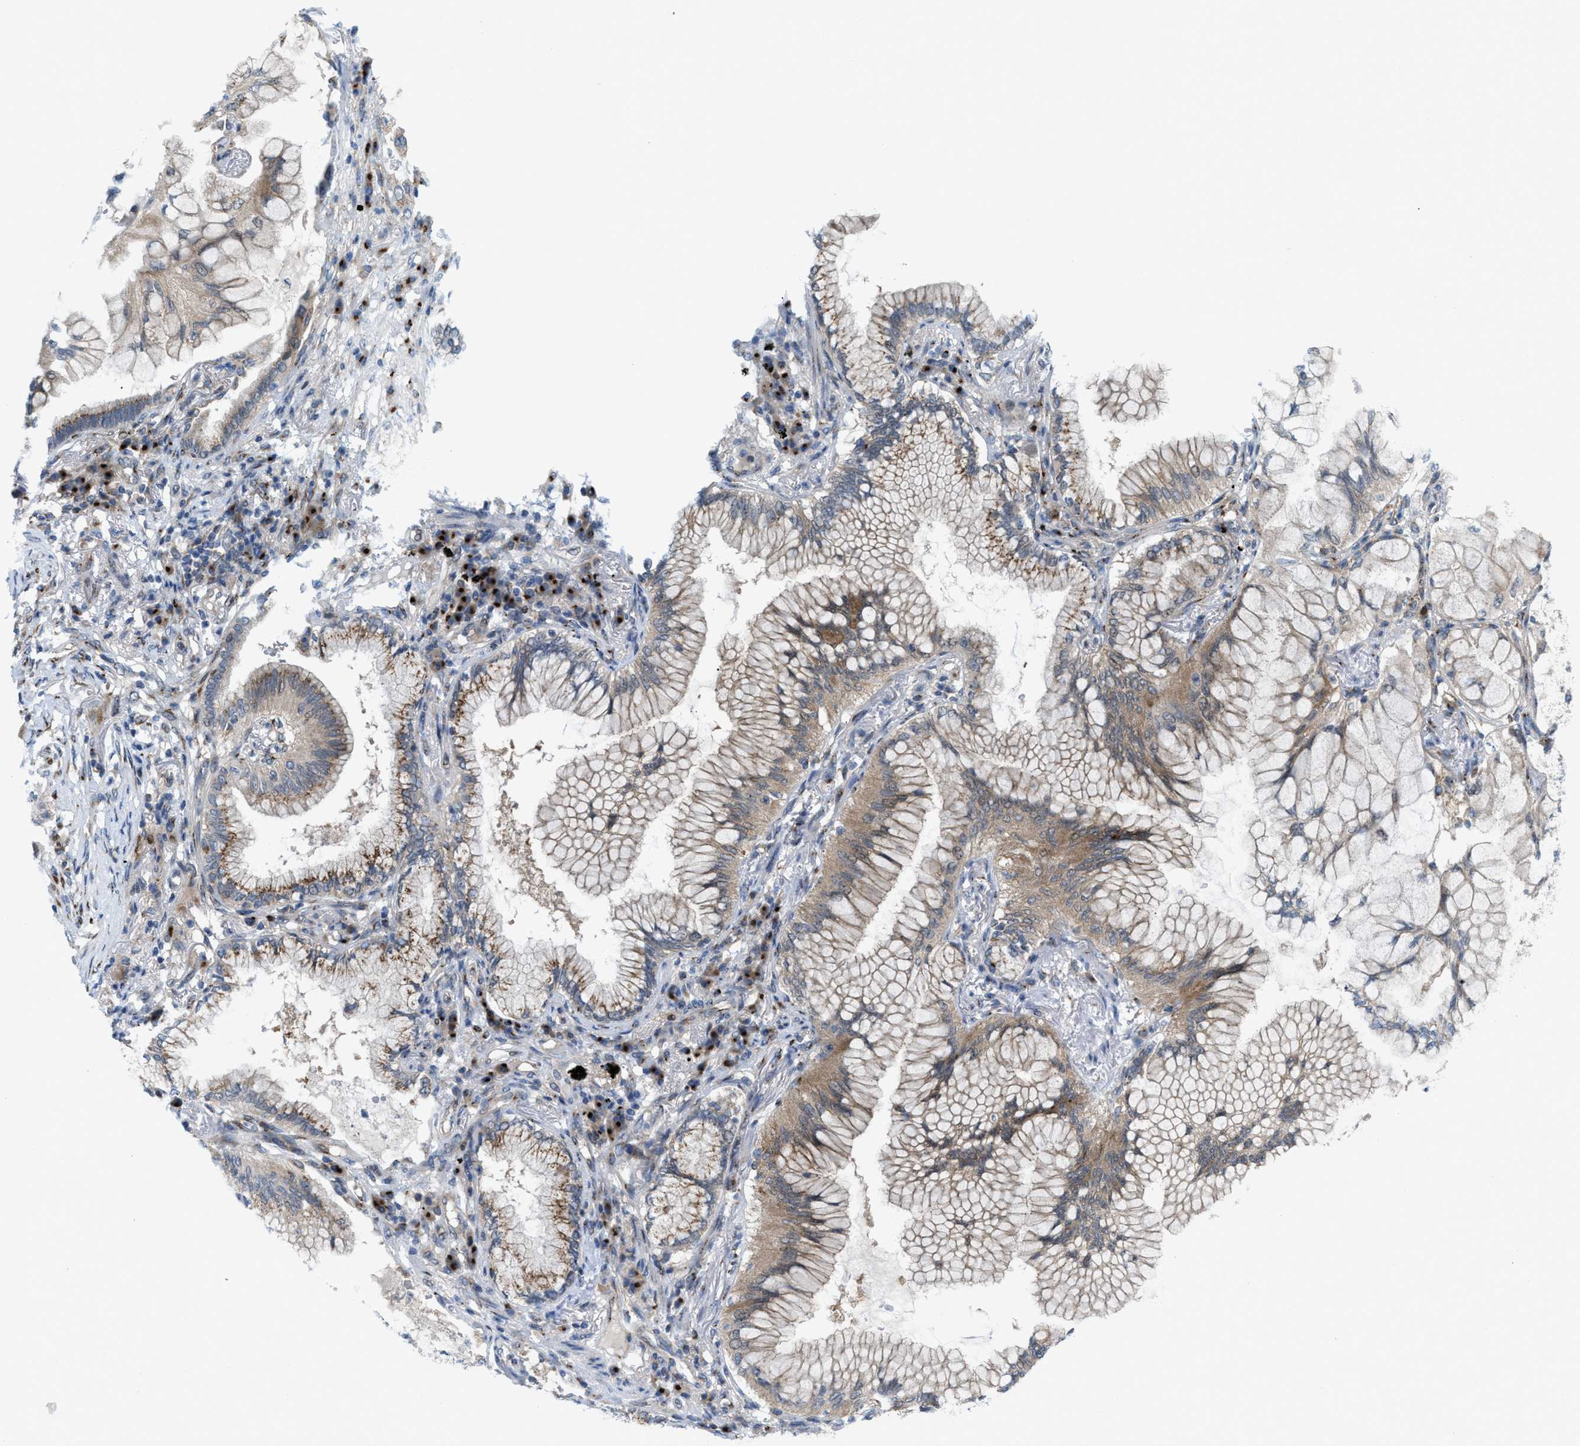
{"staining": {"intensity": "weak", "quantity": "25%-75%", "location": "cytoplasmic/membranous"}, "tissue": "lung cancer", "cell_type": "Tumor cells", "image_type": "cancer", "snomed": [{"axis": "morphology", "description": "Adenocarcinoma, NOS"}, {"axis": "topography", "description": "Lung"}], "caption": "Adenocarcinoma (lung) stained with immunohistochemistry (IHC) exhibits weak cytoplasmic/membranous expression in about 25%-75% of tumor cells.", "gene": "SLC38A10", "patient": {"sex": "female", "age": 70}}